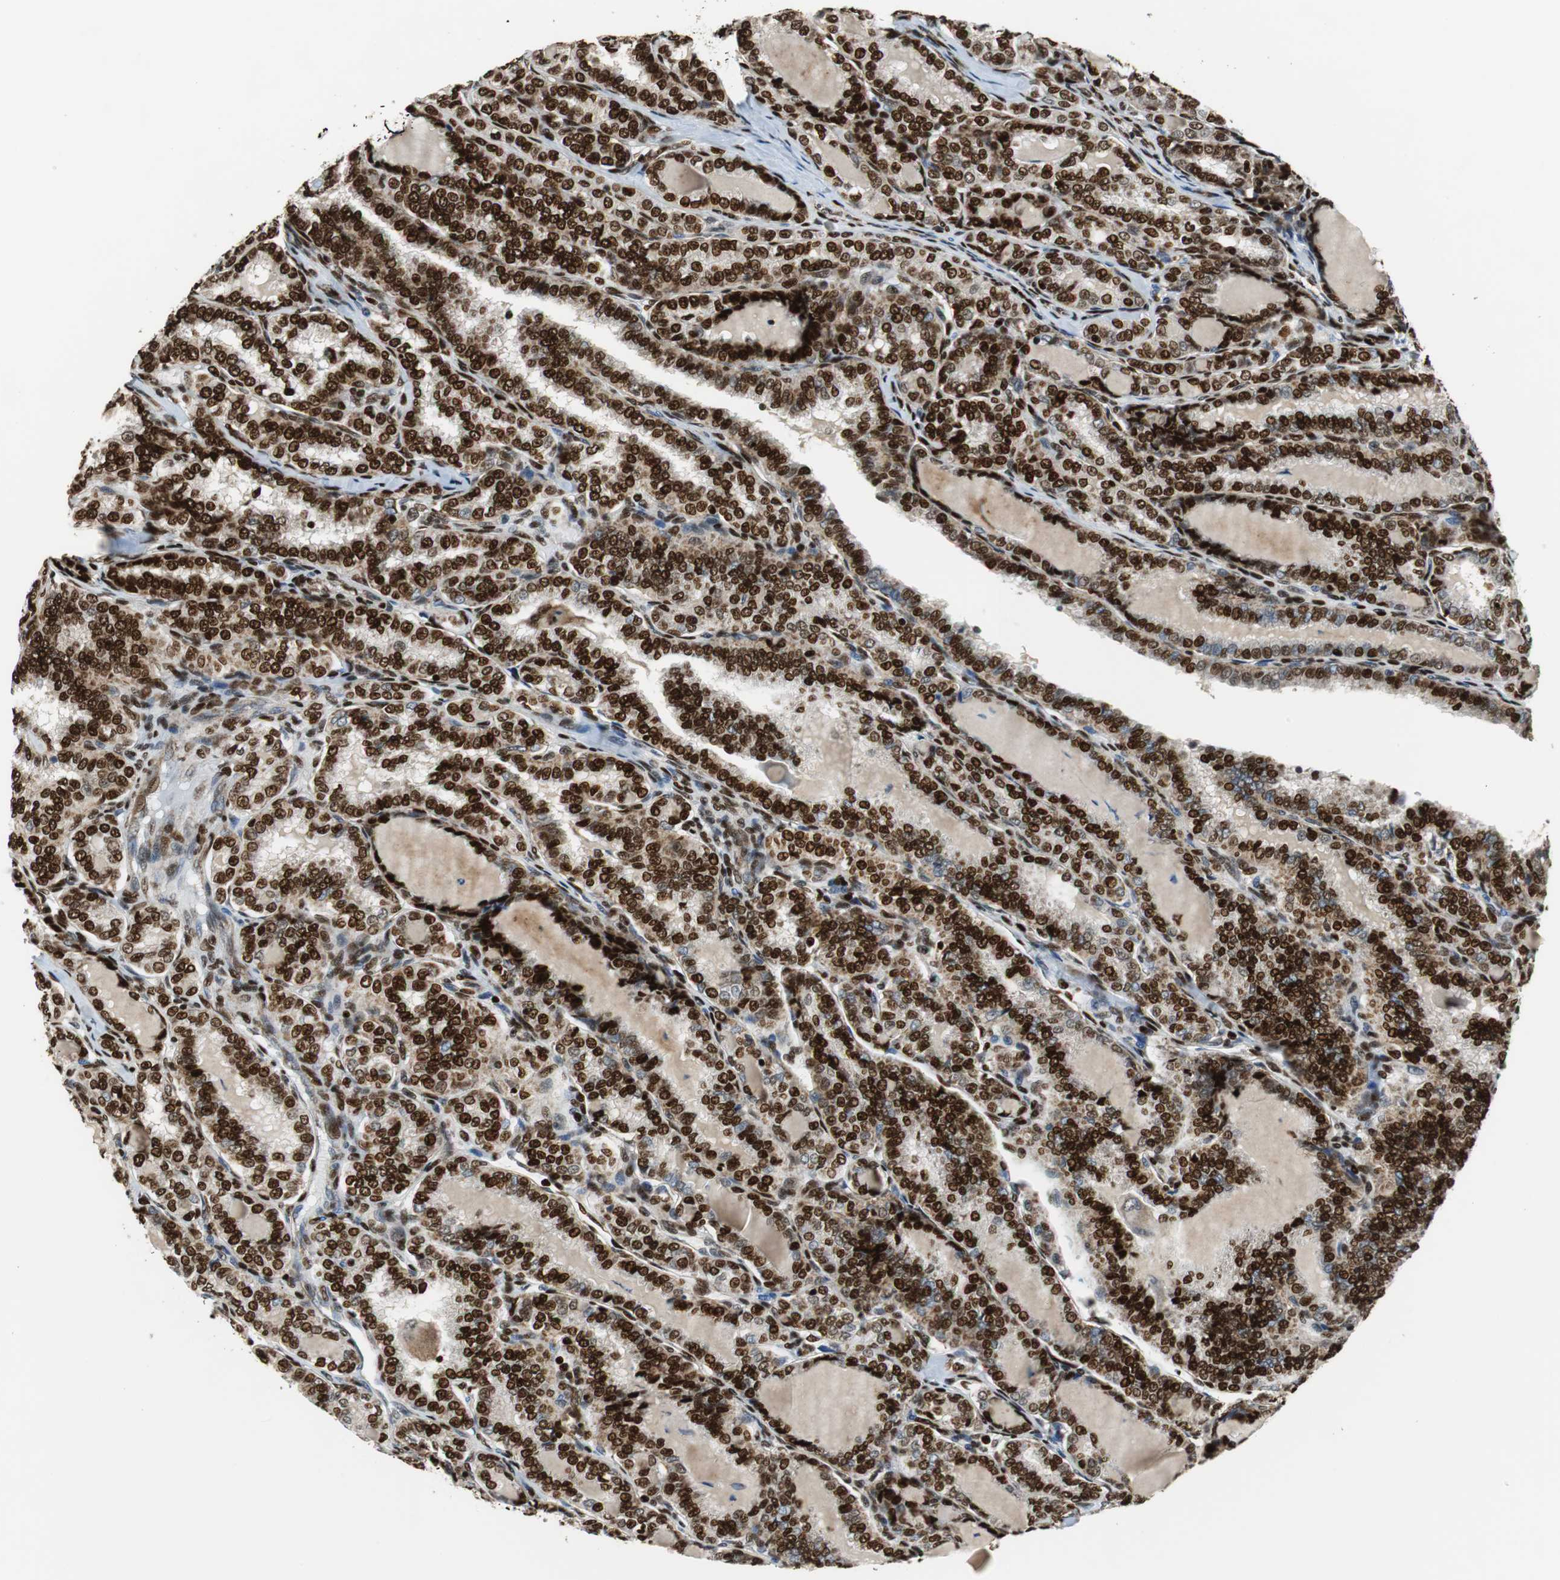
{"staining": {"intensity": "strong", "quantity": ">75%", "location": "nuclear"}, "tissue": "thyroid cancer", "cell_type": "Tumor cells", "image_type": "cancer", "snomed": [{"axis": "morphology", "description": "Papillary adenocarcinoma, NOS"}, {"axis": "topography", "description": "Thyroid gland"}], "caption": "This is an image of immunohistochemistry staining of papillary adenocarcinoma (thyroid), which shows strong expression in the nuclear of tumor cells.", "gene": "HDAC1", "patient": {"sex": "female", "age": 30}}